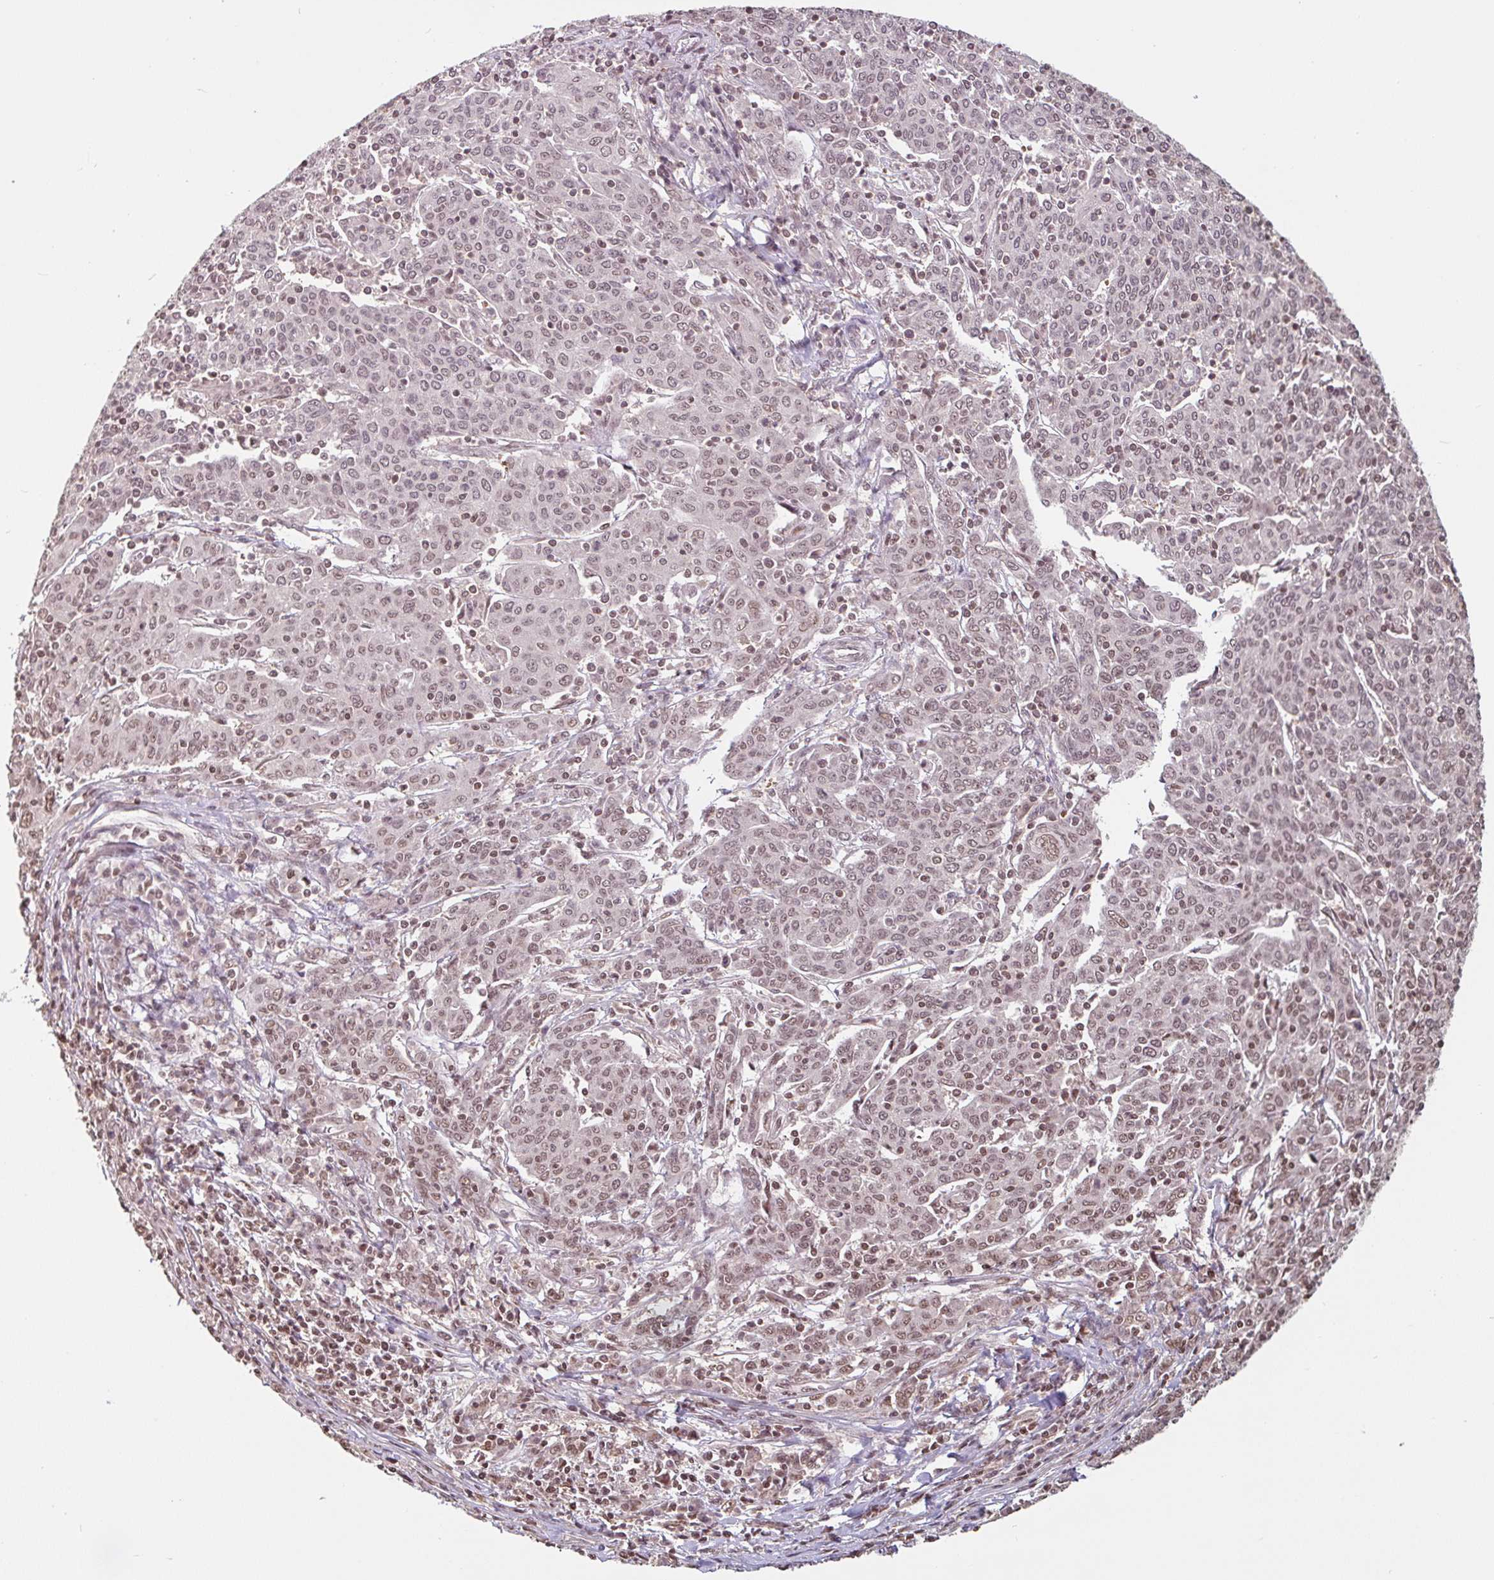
{"staining": {"intensity": "weak", "quantity": ">75%", "location": "nuclear"}, "tissue": "cervical cancer", "cell_type": "Tumor cells", "image_type": "cancer", "snomed": [{"axis": "morphology", "description": "Squamous cell carcinoma, NOS"}, {"axis": "topography", "description": "Cervix"}], "caption": "Protein staining by immunohistochemistry (IHC) displays weak nuclear expression in approximately >75% of tumor cells in cervical cancer. (DAB (3,3'-diaminobenzidine) = brown stain, brightfield microscopy at high magnification).", "gene": "DR1", "patient": {"sex": "female", "age": 67}}